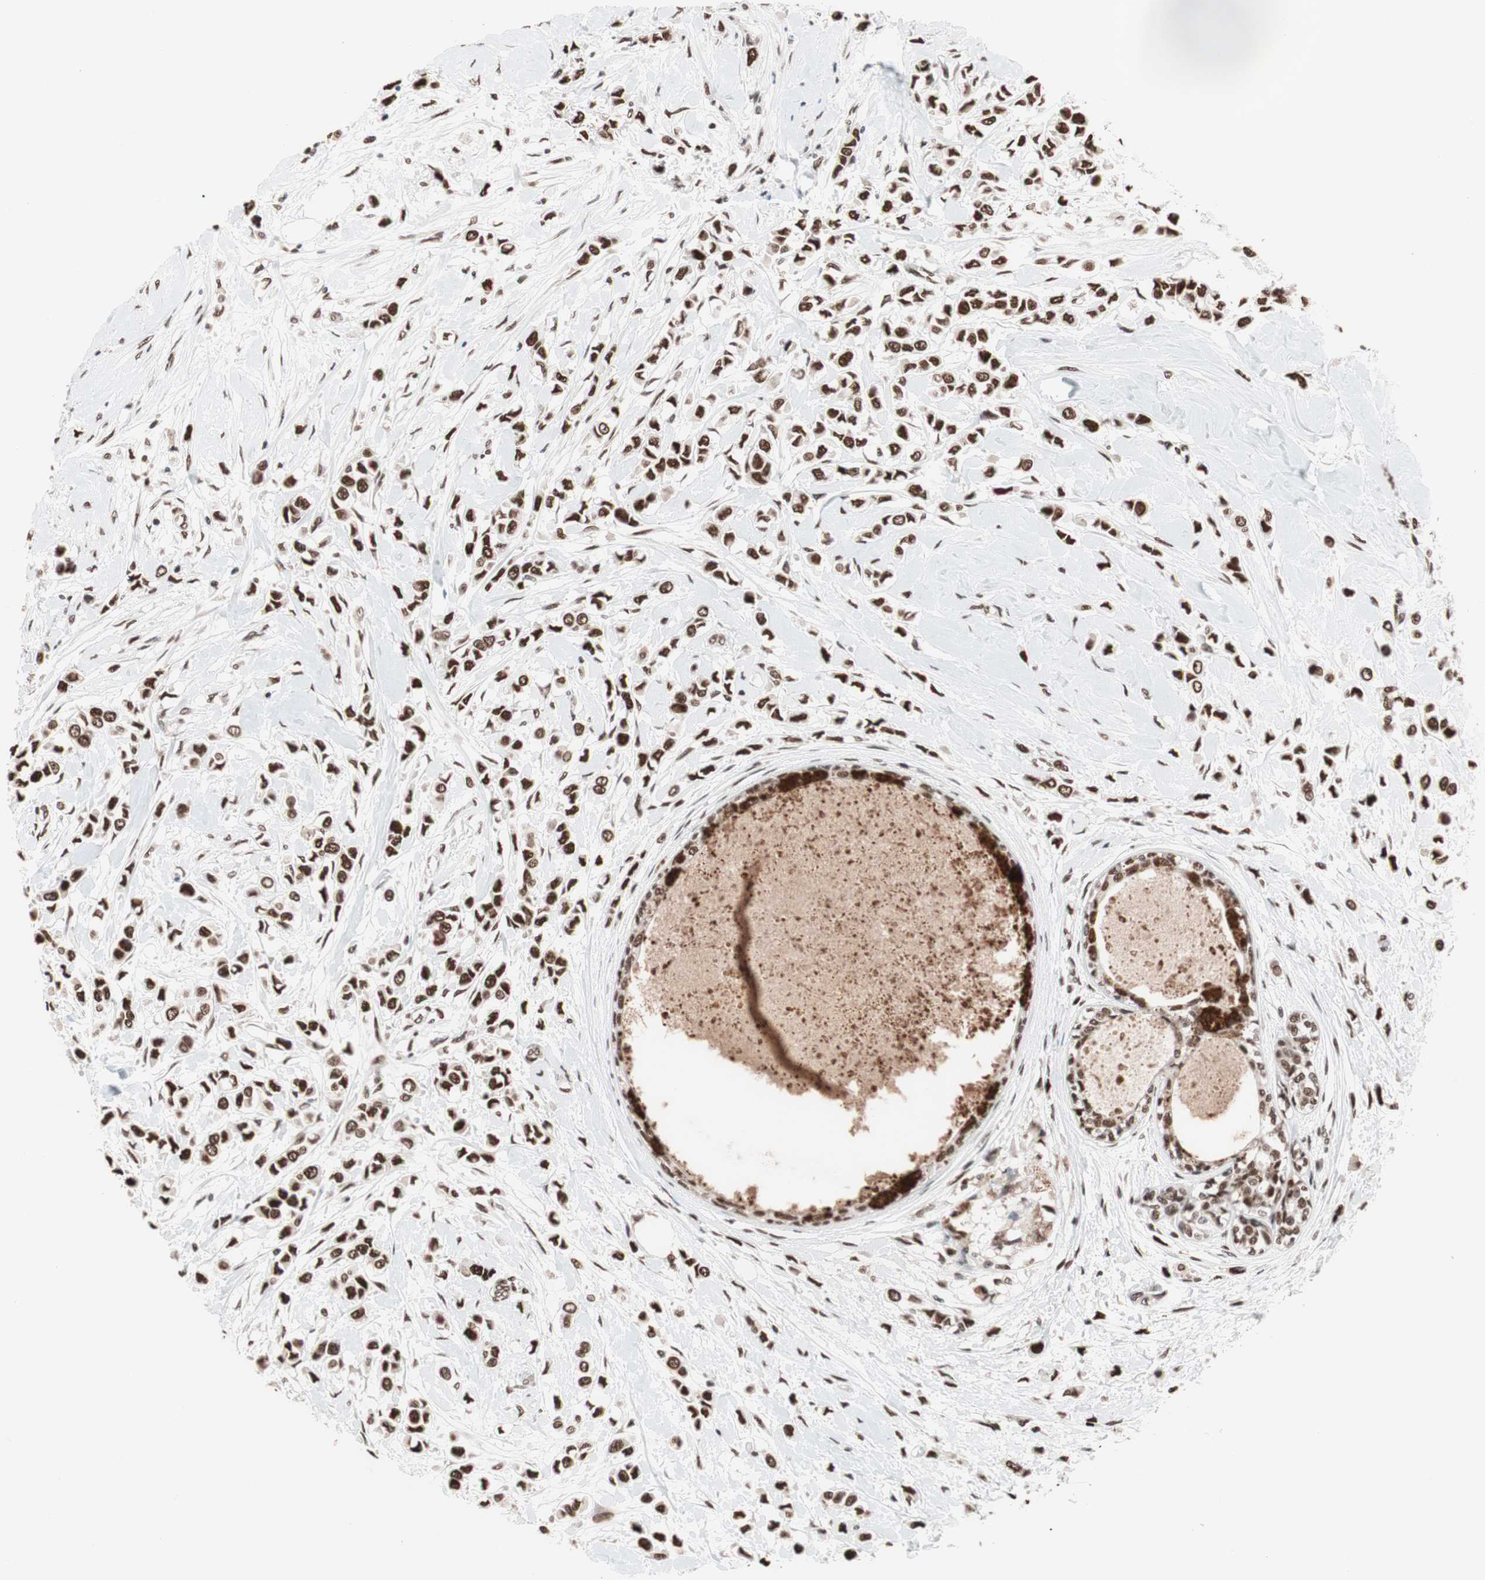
{"staining": {"intensity": "strong", "quantity": ">75%", "location": "nuclear"}, "tissue": "breast cancer", "cell_type": "Tumor cells", "image_type": "cancer", "snomed": [{"axis": "morphology", "description": "Lobular carcinoma"}, {"axis": "topography", "description": "Breast"}], "caption": "IHC staining of breast cancer, which shows high levels of strong nuclear expression in about >75% of tumor cells indicating strong nuclear protein positivity. The staining was performed using DAB (brown) for protein detection and nuclei were counterstained in hematoxylin (blue).", "gene": "CHAMP1", "patient": {"sex": "female", "age": 51}}